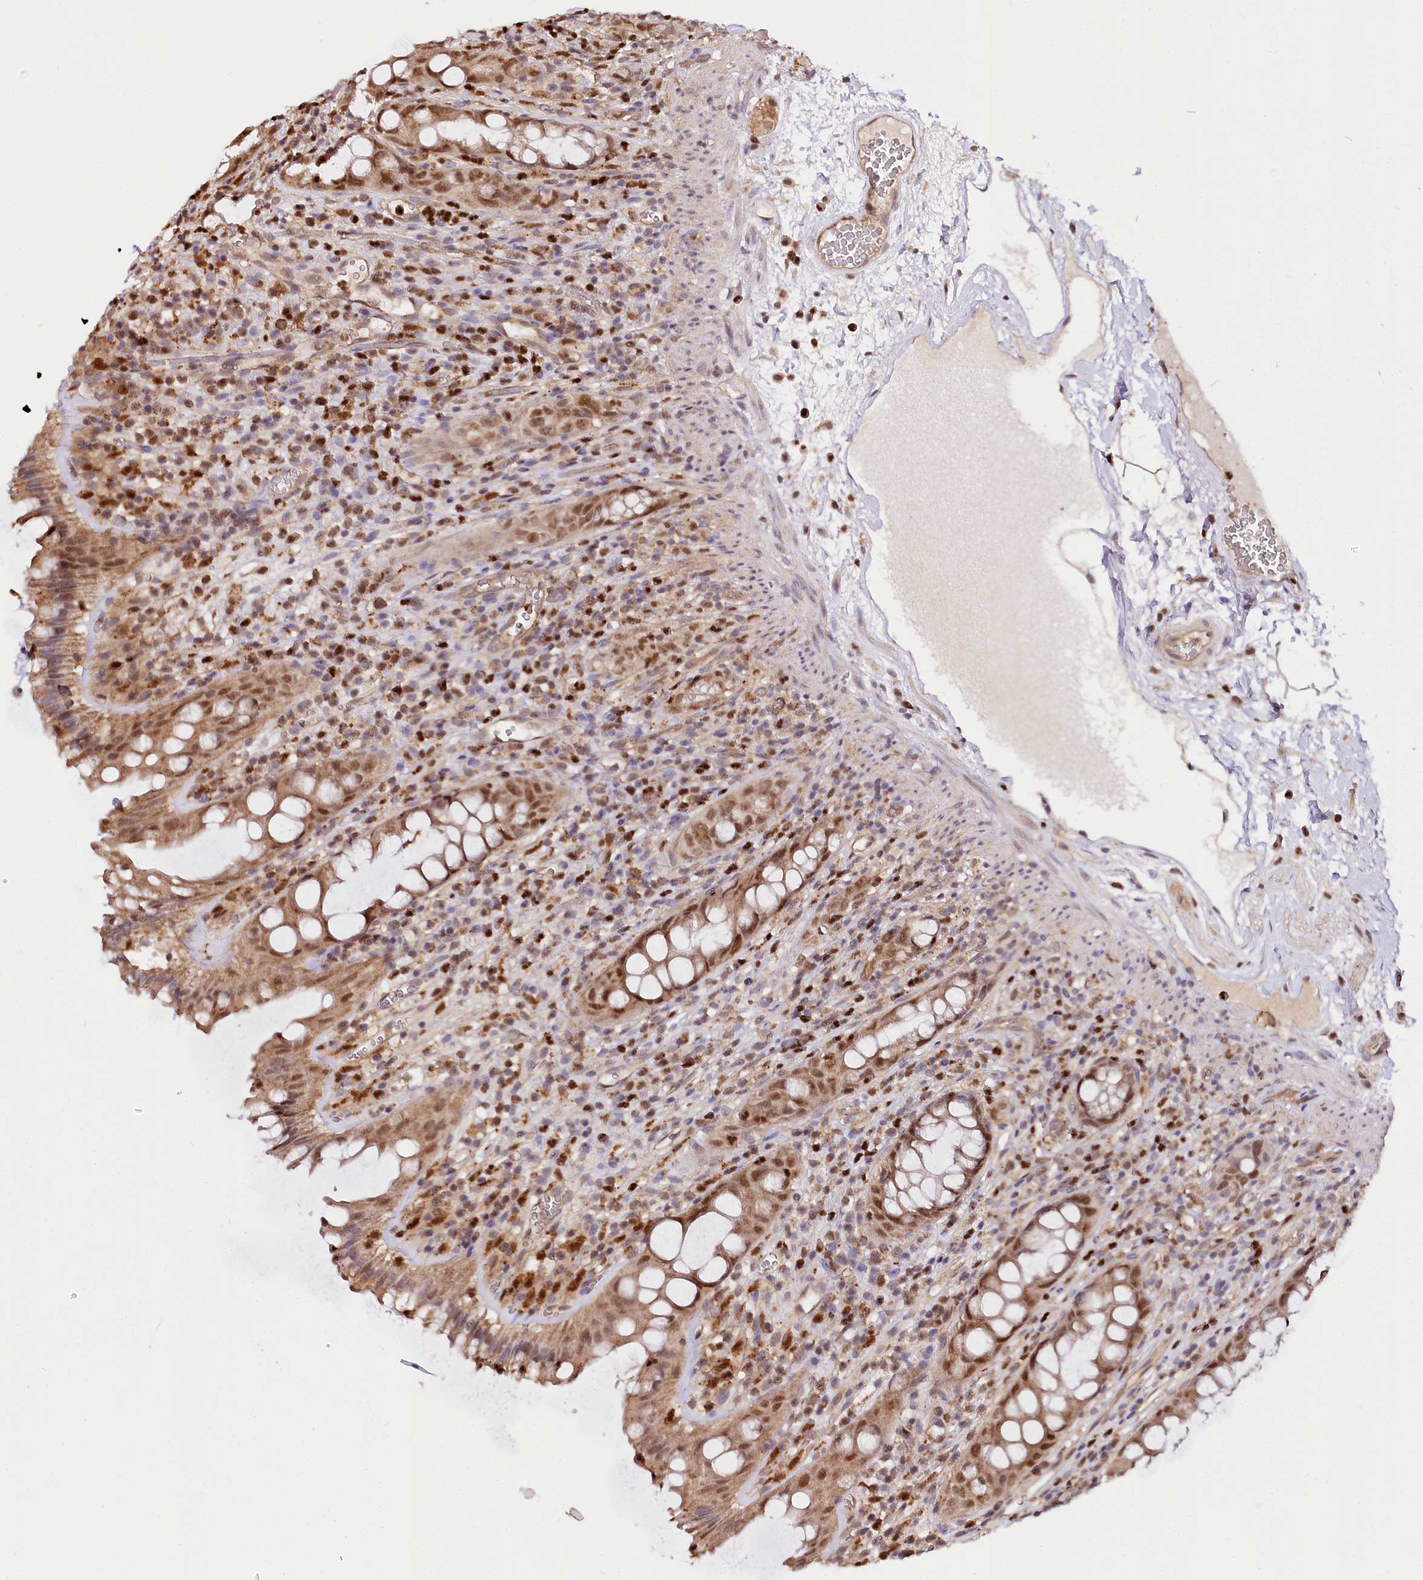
{"staining": {"intensity": "moderate", "quantity": ">75%", "location": "nuclear"}, "tissue": "rectum", "cell_type": "Glandular cells", "image_type": "normal", "snomed": [{"axis": "morphology", "description": "Normal tissue, NOS"}, {"axis": "topography", "description": "Rectum"}], "caption": "Immunohistochemistry (IHC) of benign human rectum reveals medium levels of moderate nuclear positivity in approximately >75% of glandular cells. The staining was performed using DAB, with brown indicating positive protein expression. Nuclei are stained blue with hematoxylin.", "gene": "GNL3L", "patient": {"sex": "female", "age": 57}}